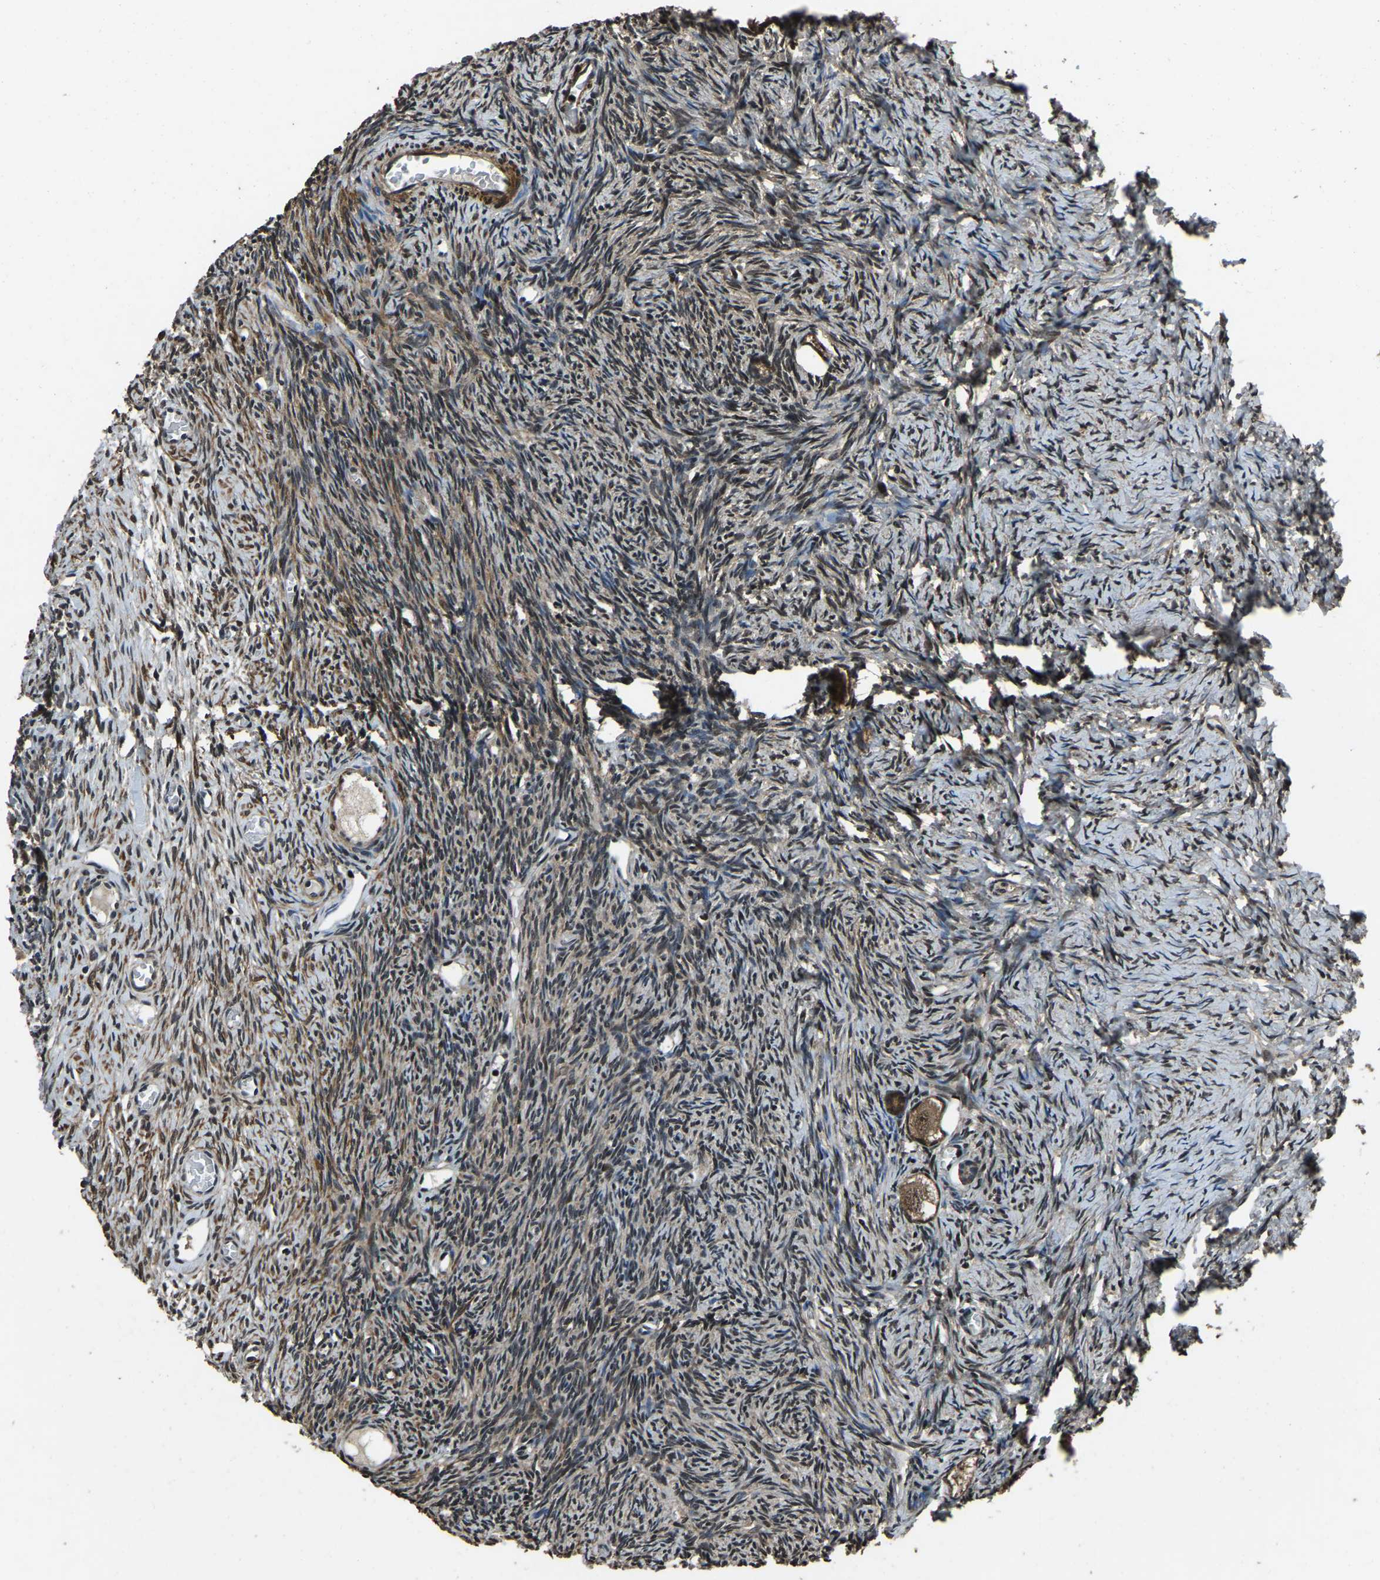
{"staining": {"intensity": "moderate", "quantity": ">75%", "location": "cytoplasmic/membranous,nuclear"}, "tissue": "ovary", "cell_type": "Follicle cells", "image_type": "normal", "snomed": [{"axis": "morphology", "description": "Normal tissue, NOS"}, {"axis": "topography", "description": "Ovary"}], "caption": "High-power microscopy captured an immunohistochemistry image of benign ovary, revealing moderate cytoplasmic/membranous,nuclear positivity in approximately >75% of follicle cells.", "gene": "ANKIB1", "patient": {"sex": "female", "age": 27}}